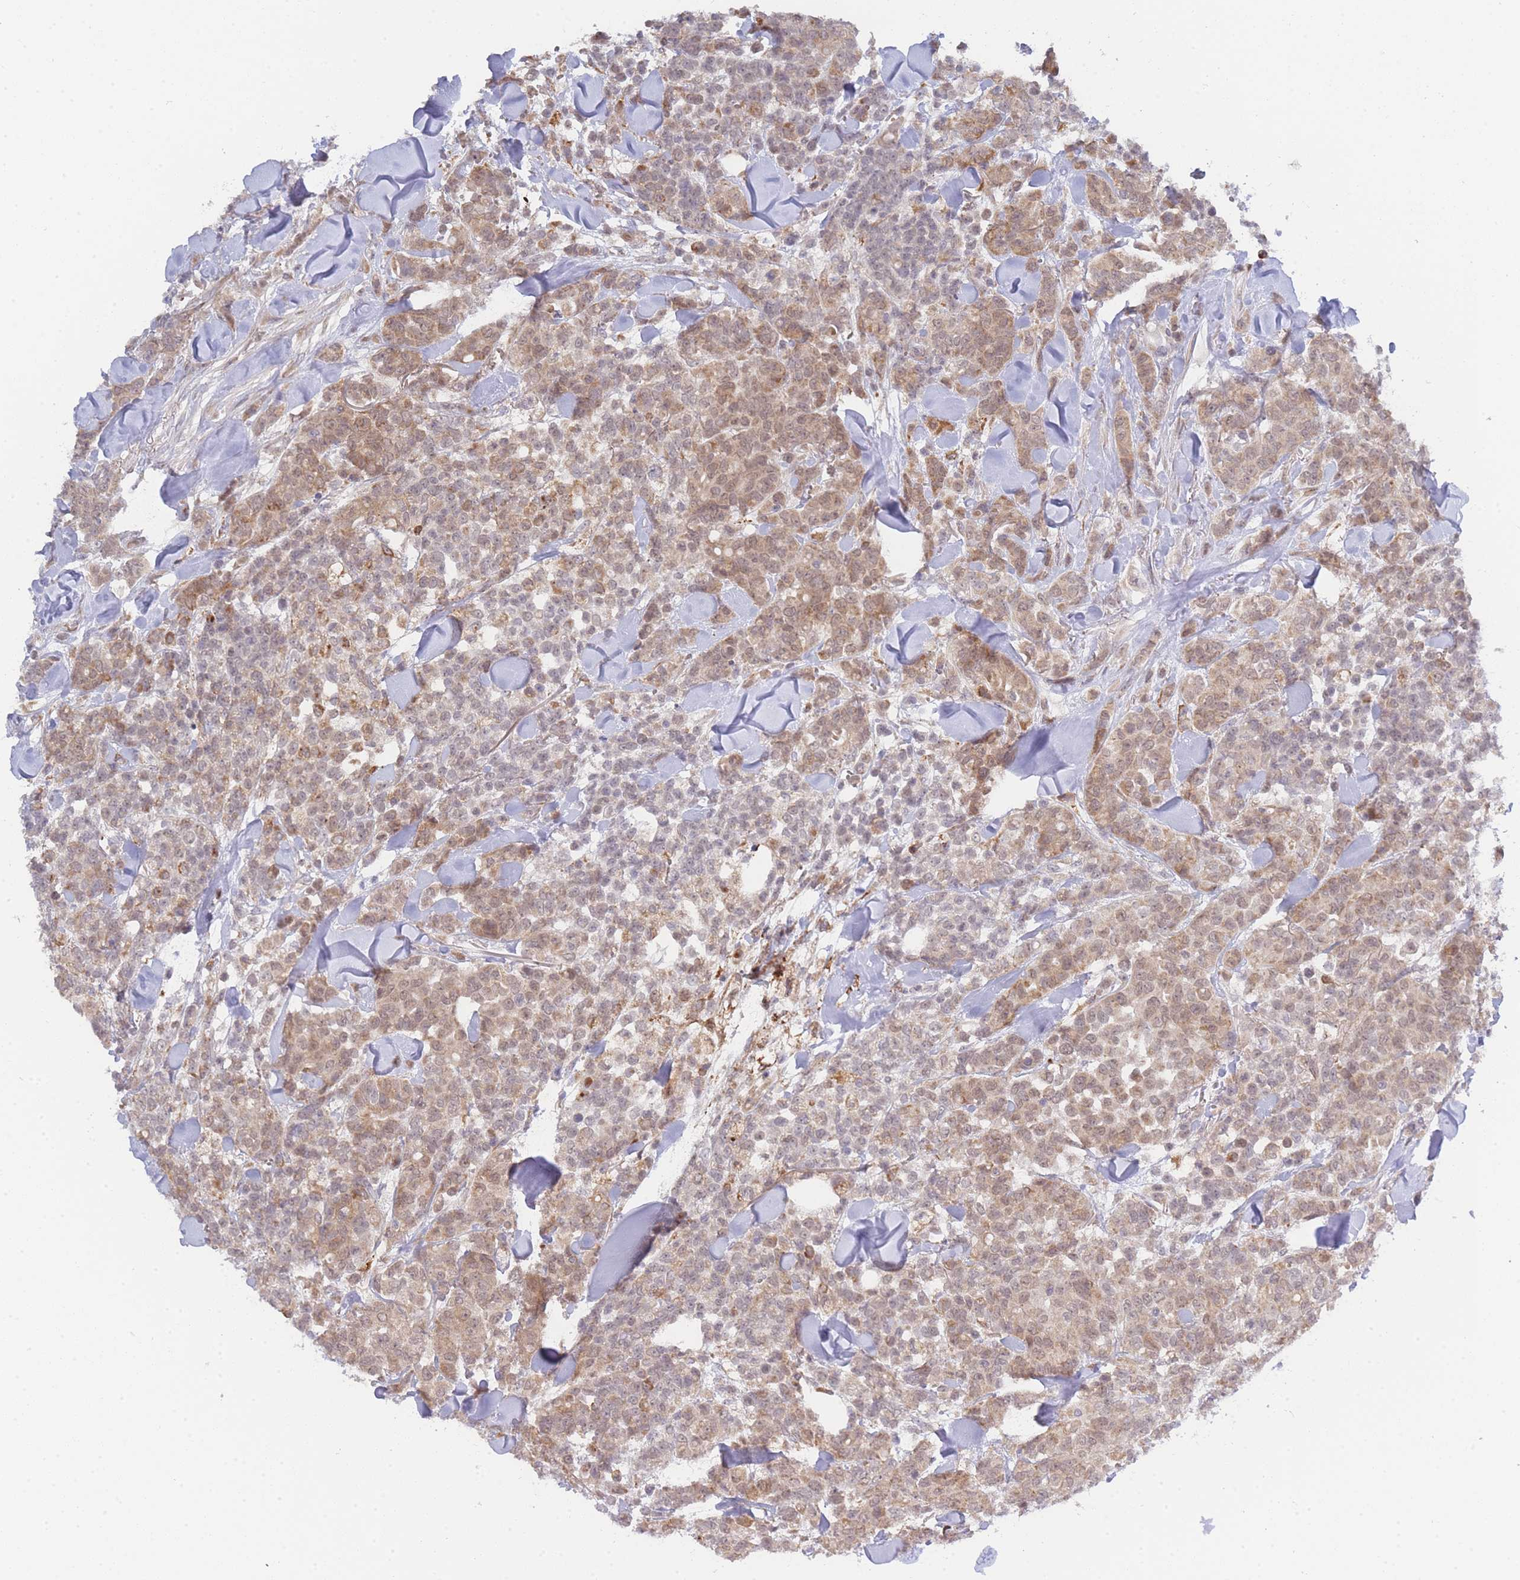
{"staining": {"intensity": "moderate", "quantity": ">75%", "location": "cytoplasmic/membranous"}, "tissue": "breast cancer", "cell_type": "Tumor cells", "image_type": "cancer", "snomed": [{"axis": "morphology", "description": "Lobular carcinoma"}, {"axis": "topography", "description": "Breast"}], "caption": "Breast cancer (lobular carcinoma) stained with a protein marker shows moderate staining in tumor cells.", "gene": "TRIM26", "patient": {"sex": "female", "age": 91}}